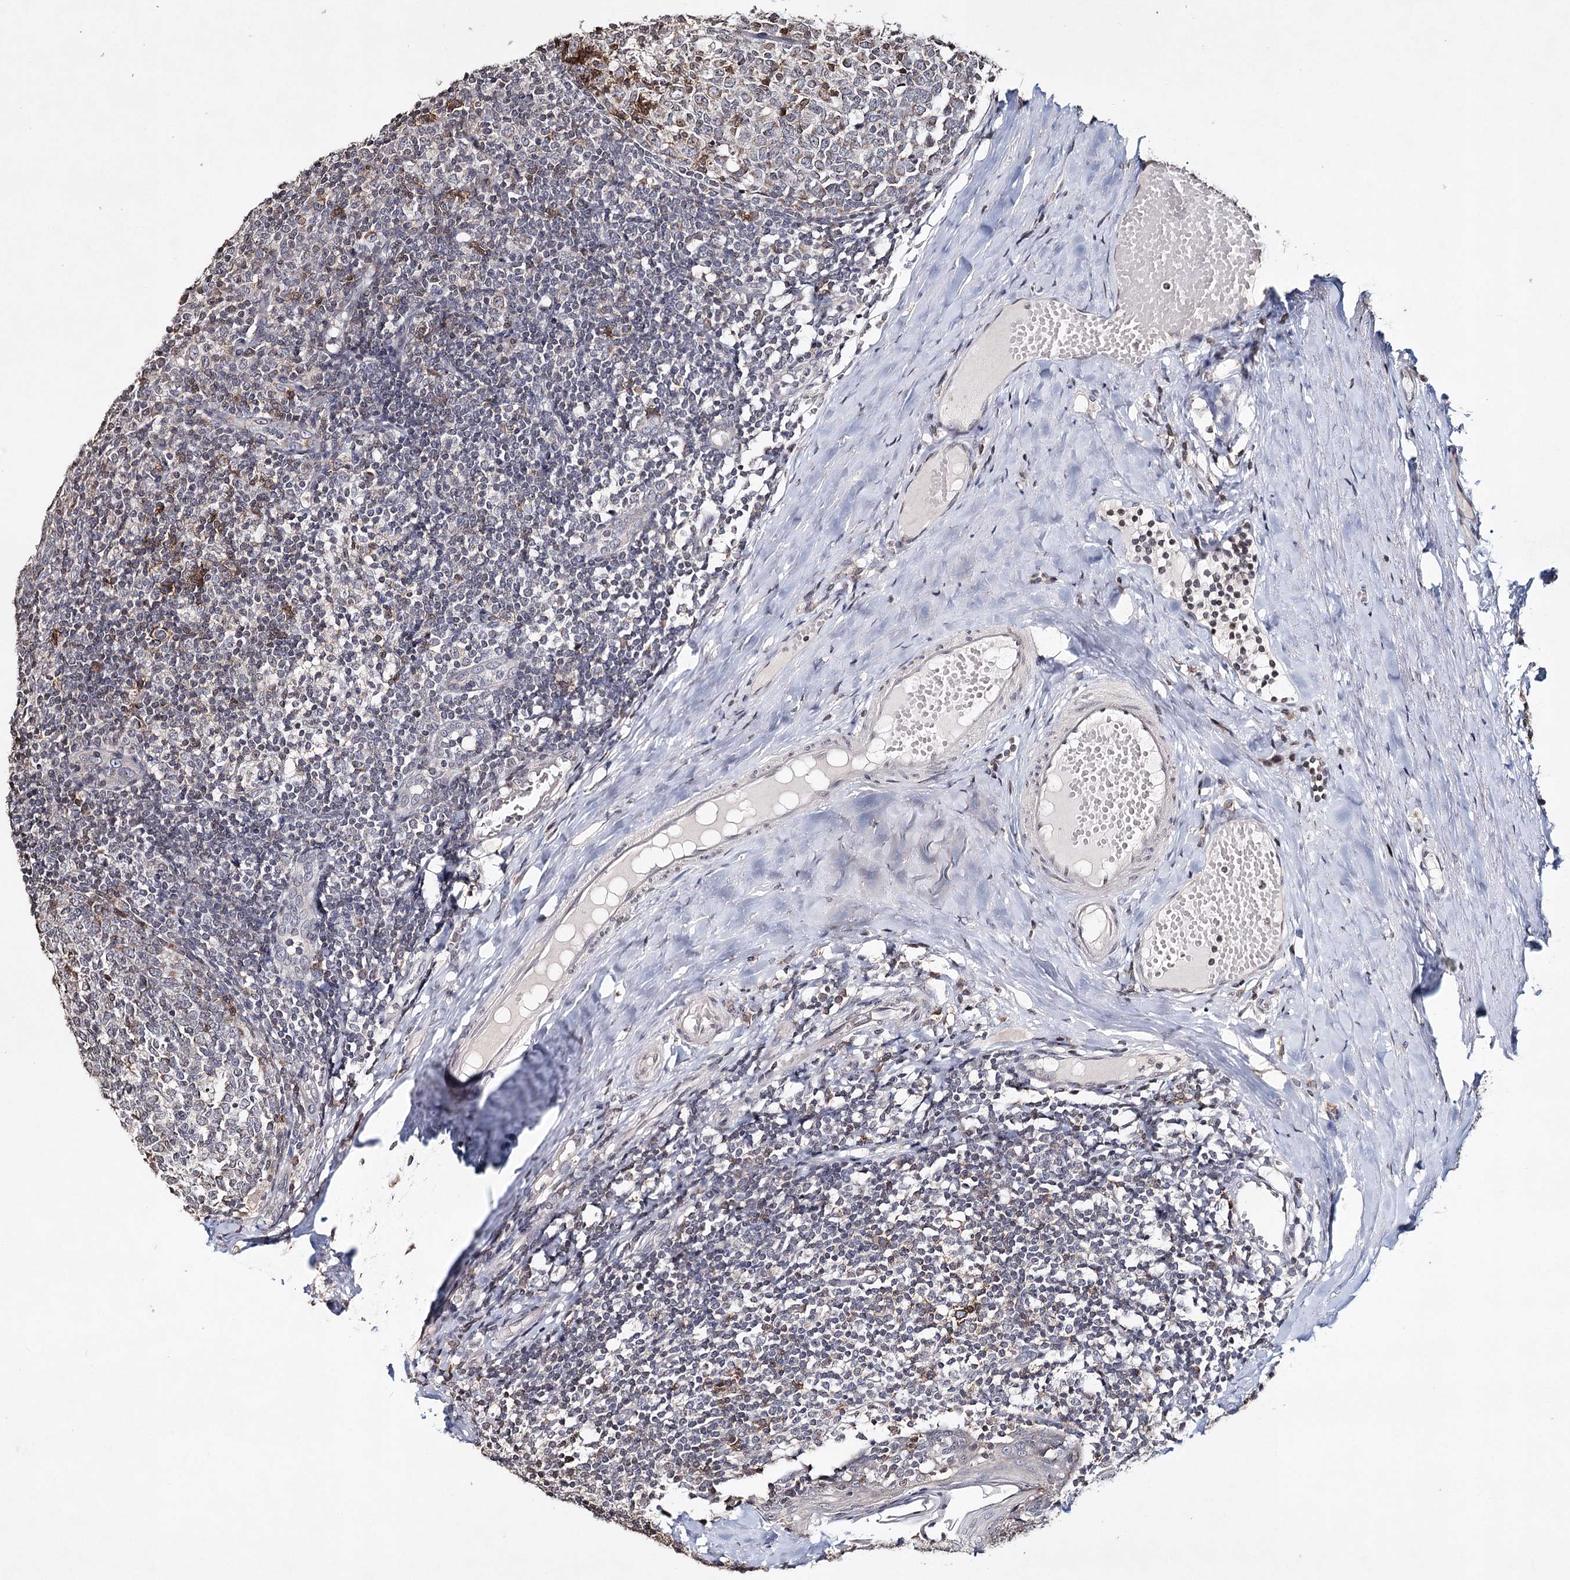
{"staining": {"intensity": "strong", "quantity": "<25%", "location": "cytoplasmic/membranous"}, "tissue": "tonsil", "cell_type": "Germinal center cells", "image_type": "normal", "snomed": [{"axis": "morphology", "description": "Normal tissue, NOS"}, {"axis": "topography", "description": "Tonsil"}], "caption": "Immunohistochemical staining of normal tonsil exhibits medium levels of strong cytoplasmic/membranous staining in approximately <25% of germinal center cells.", "gene": "ICOS", "patient": {"sex": "female", "age": 19}}